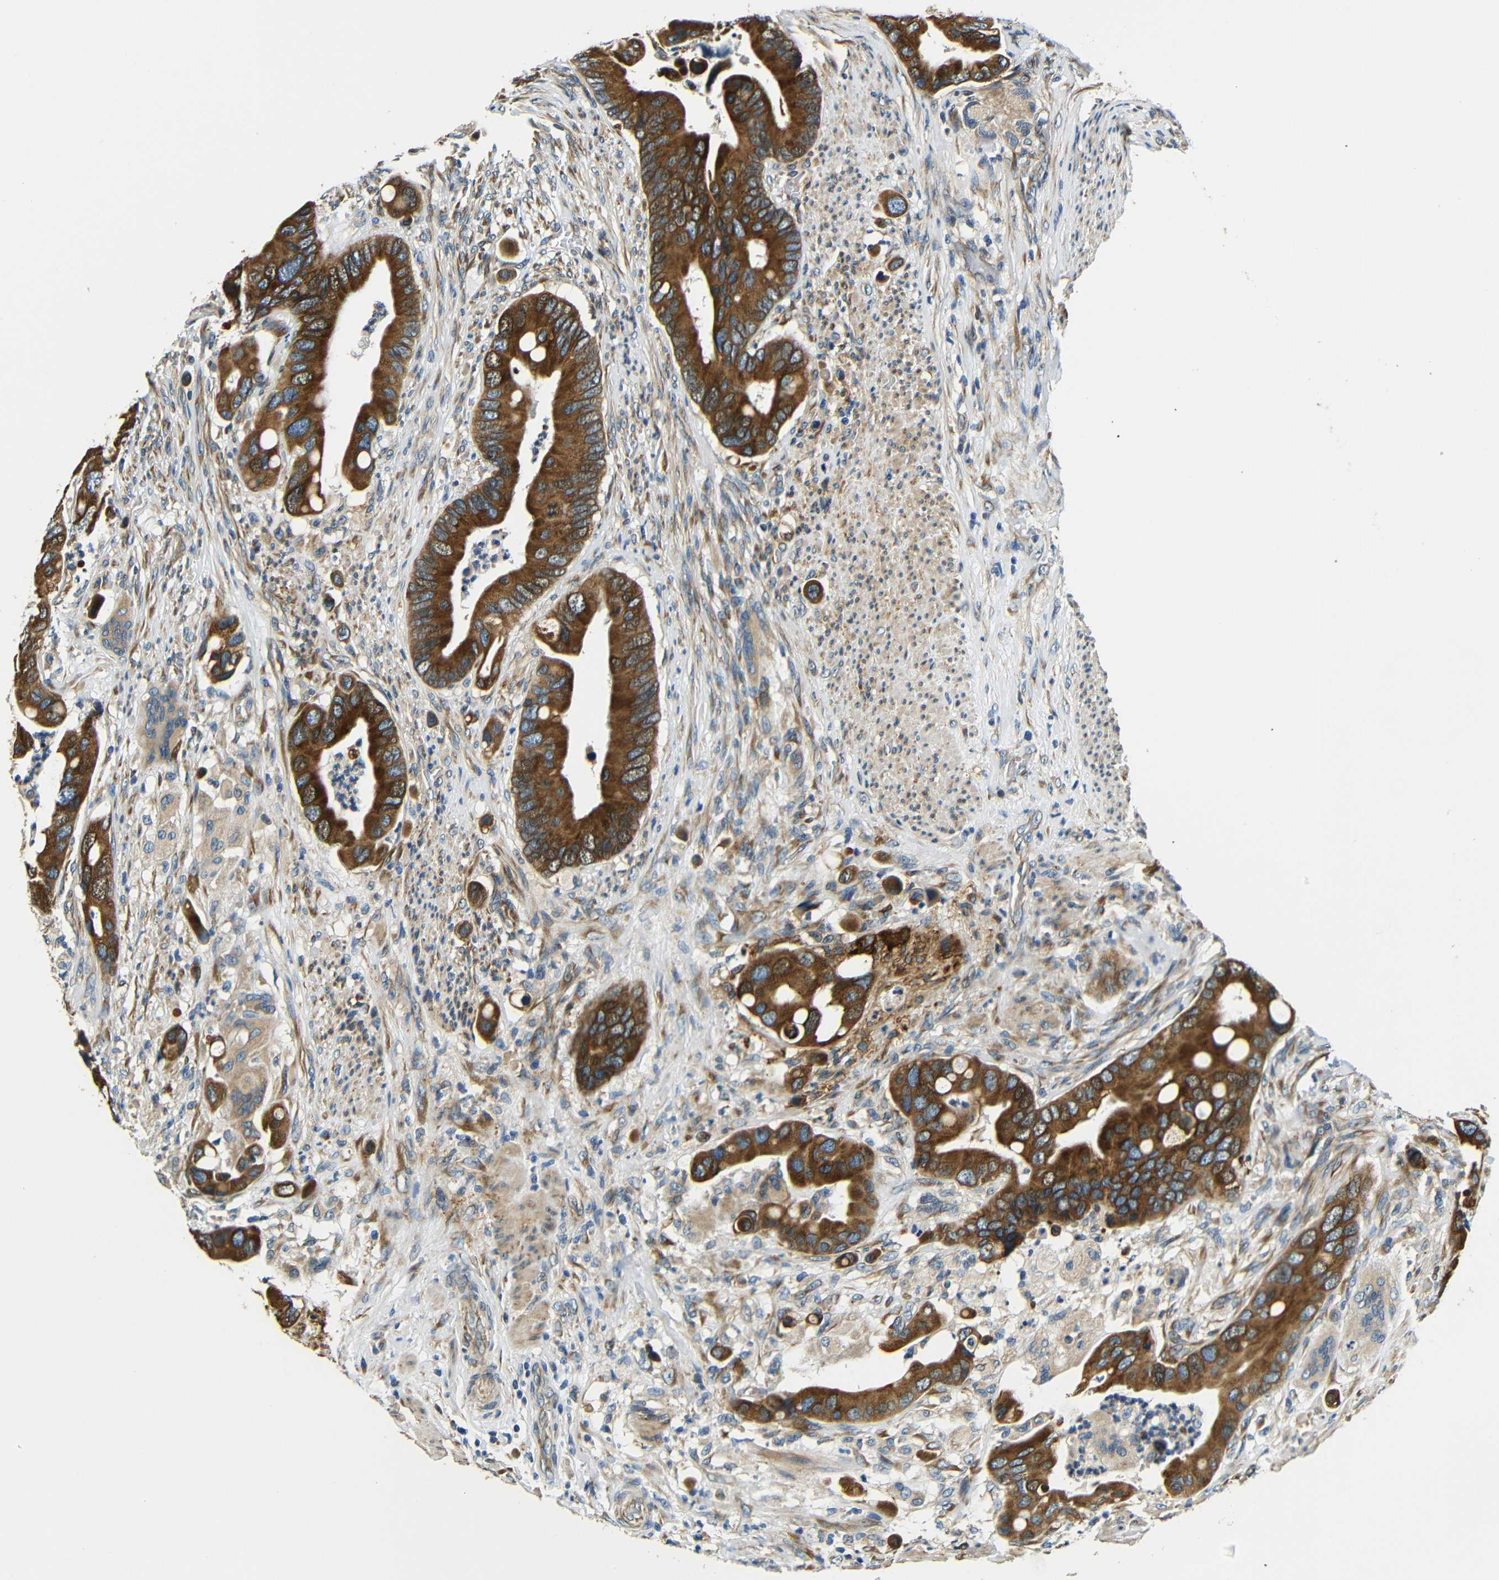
{"staining": {"intensity": "strong", "quantity": ">75%", "location": "cytoplasmic/membranous"}, "tissue": "colorectal cancer", "cell_type": "Tumor cells", "image_type": "cancer", "snomed": [{"axis": "morphology", "description": "Adenocarcinoma, NOS"}, {"axis": "topography", "description": "Rectum"}], "caption": "An IHC image of tumor tissue is shown. Protein staining in brown shows strong cytoplasmic/membranous positivity in colorectal adenocarcinoma within tumor cells. The staining was performed using DAB (3,3'-diaminobenzidine), with brown indicating positive protein expression. Nuclei are stained blue with hematoxylin.", "gene": "VAPB", "patient": {"sex": "female", "age": 57}}